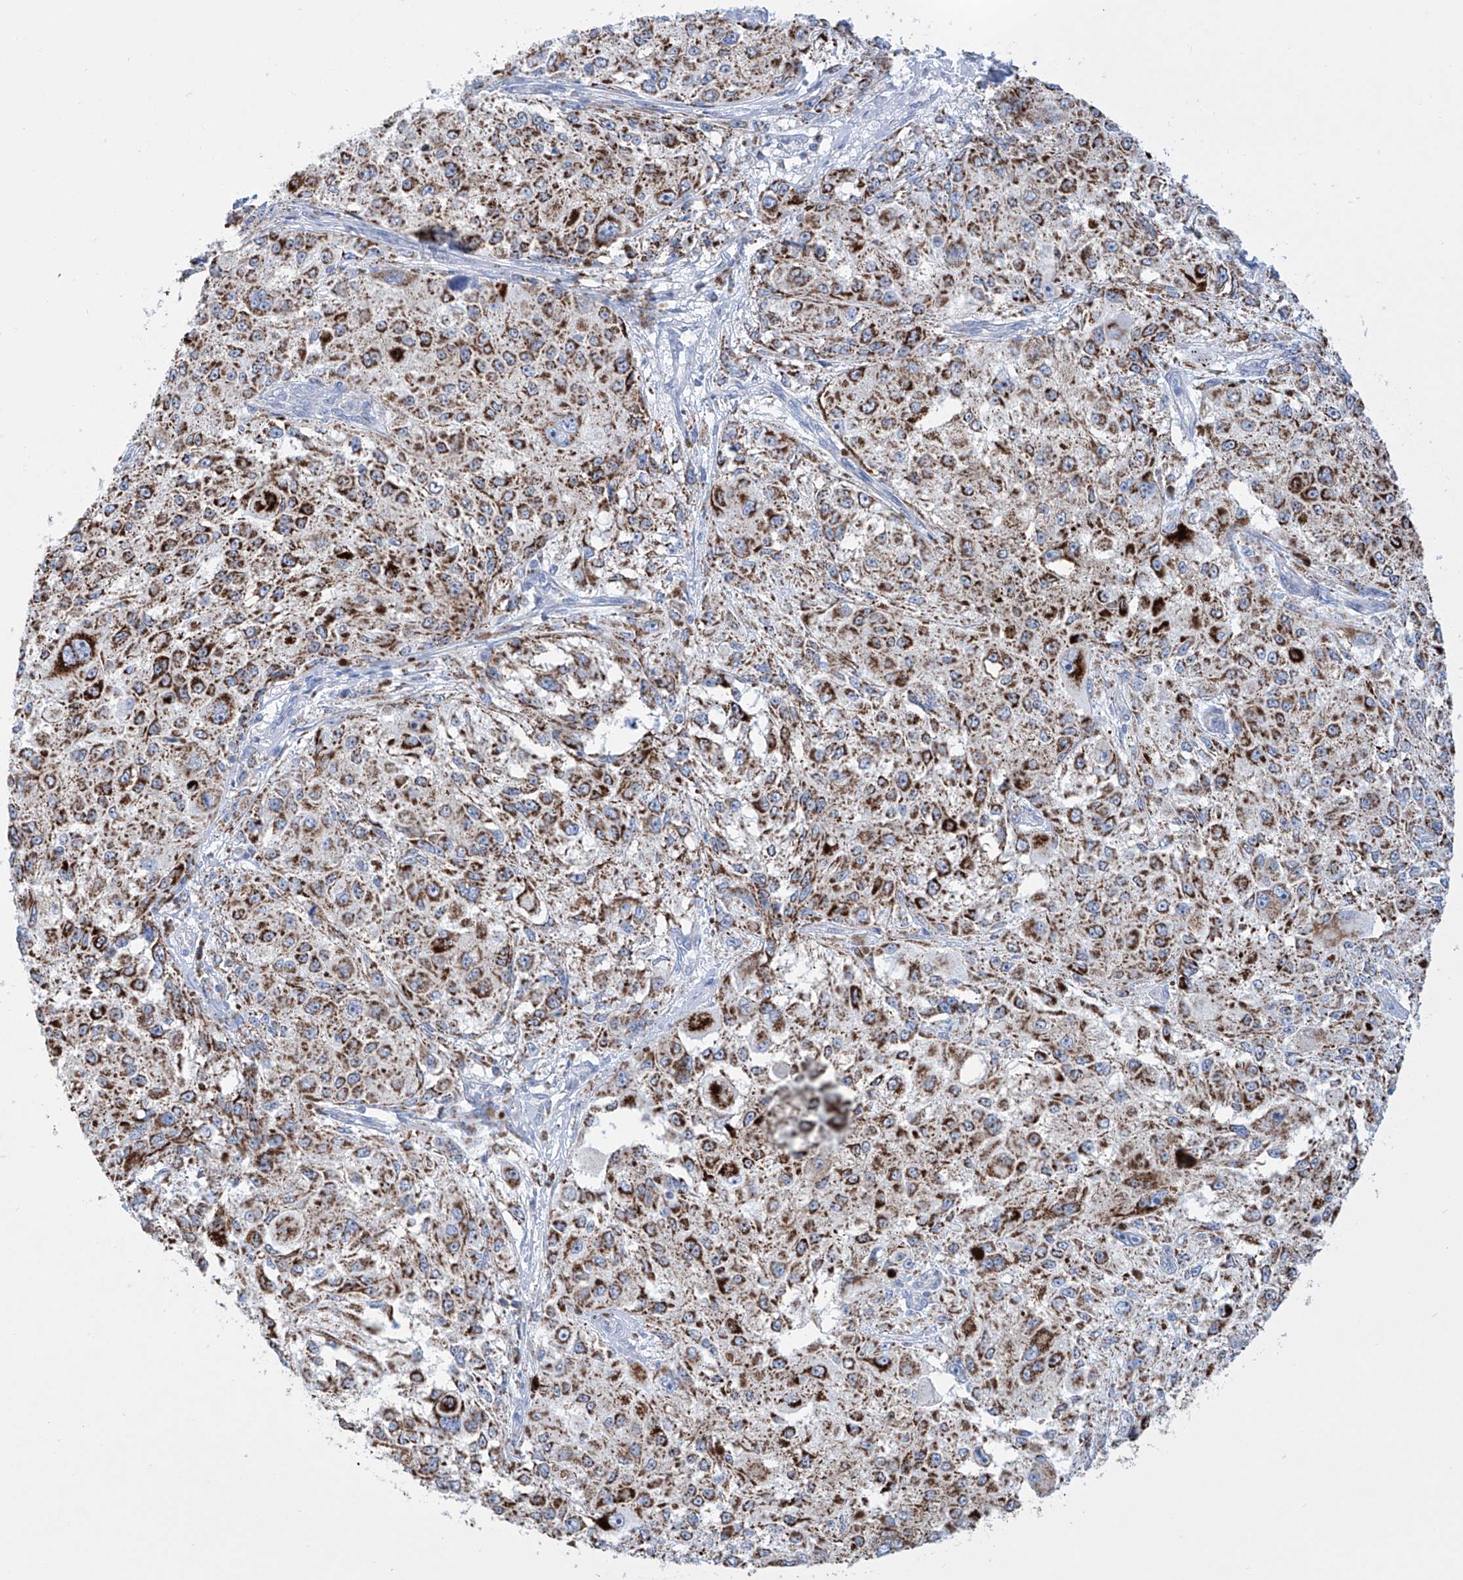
{"staining": {"intensity": "strong", "quantity": ">75%", "location": "cytoplasmic/membranous"}, "tissue": "melanoma", "cell_type": "Tumor cells", "image_type": "cancer", "snomed": [{"axis": "morphology", "description": "Necrosis, NOS"}, {"axis": "morphology", "description": "Malignant melanoma, NOS"}, {"axis": "topography", "description": "Skin"}], "caption": "Protein staining reveals strong cytoplasmic/membranous positivity in about >75% of tumor cells in malignant melanoma. (Stains: DAB (3,3'-diaminobenzidine) in brown, nuclei in blue, Microscopy: brightfield microscopy at high magnification).", "gene": "ALDH6A1", "patient": {"sex": "female", "age": 87}}